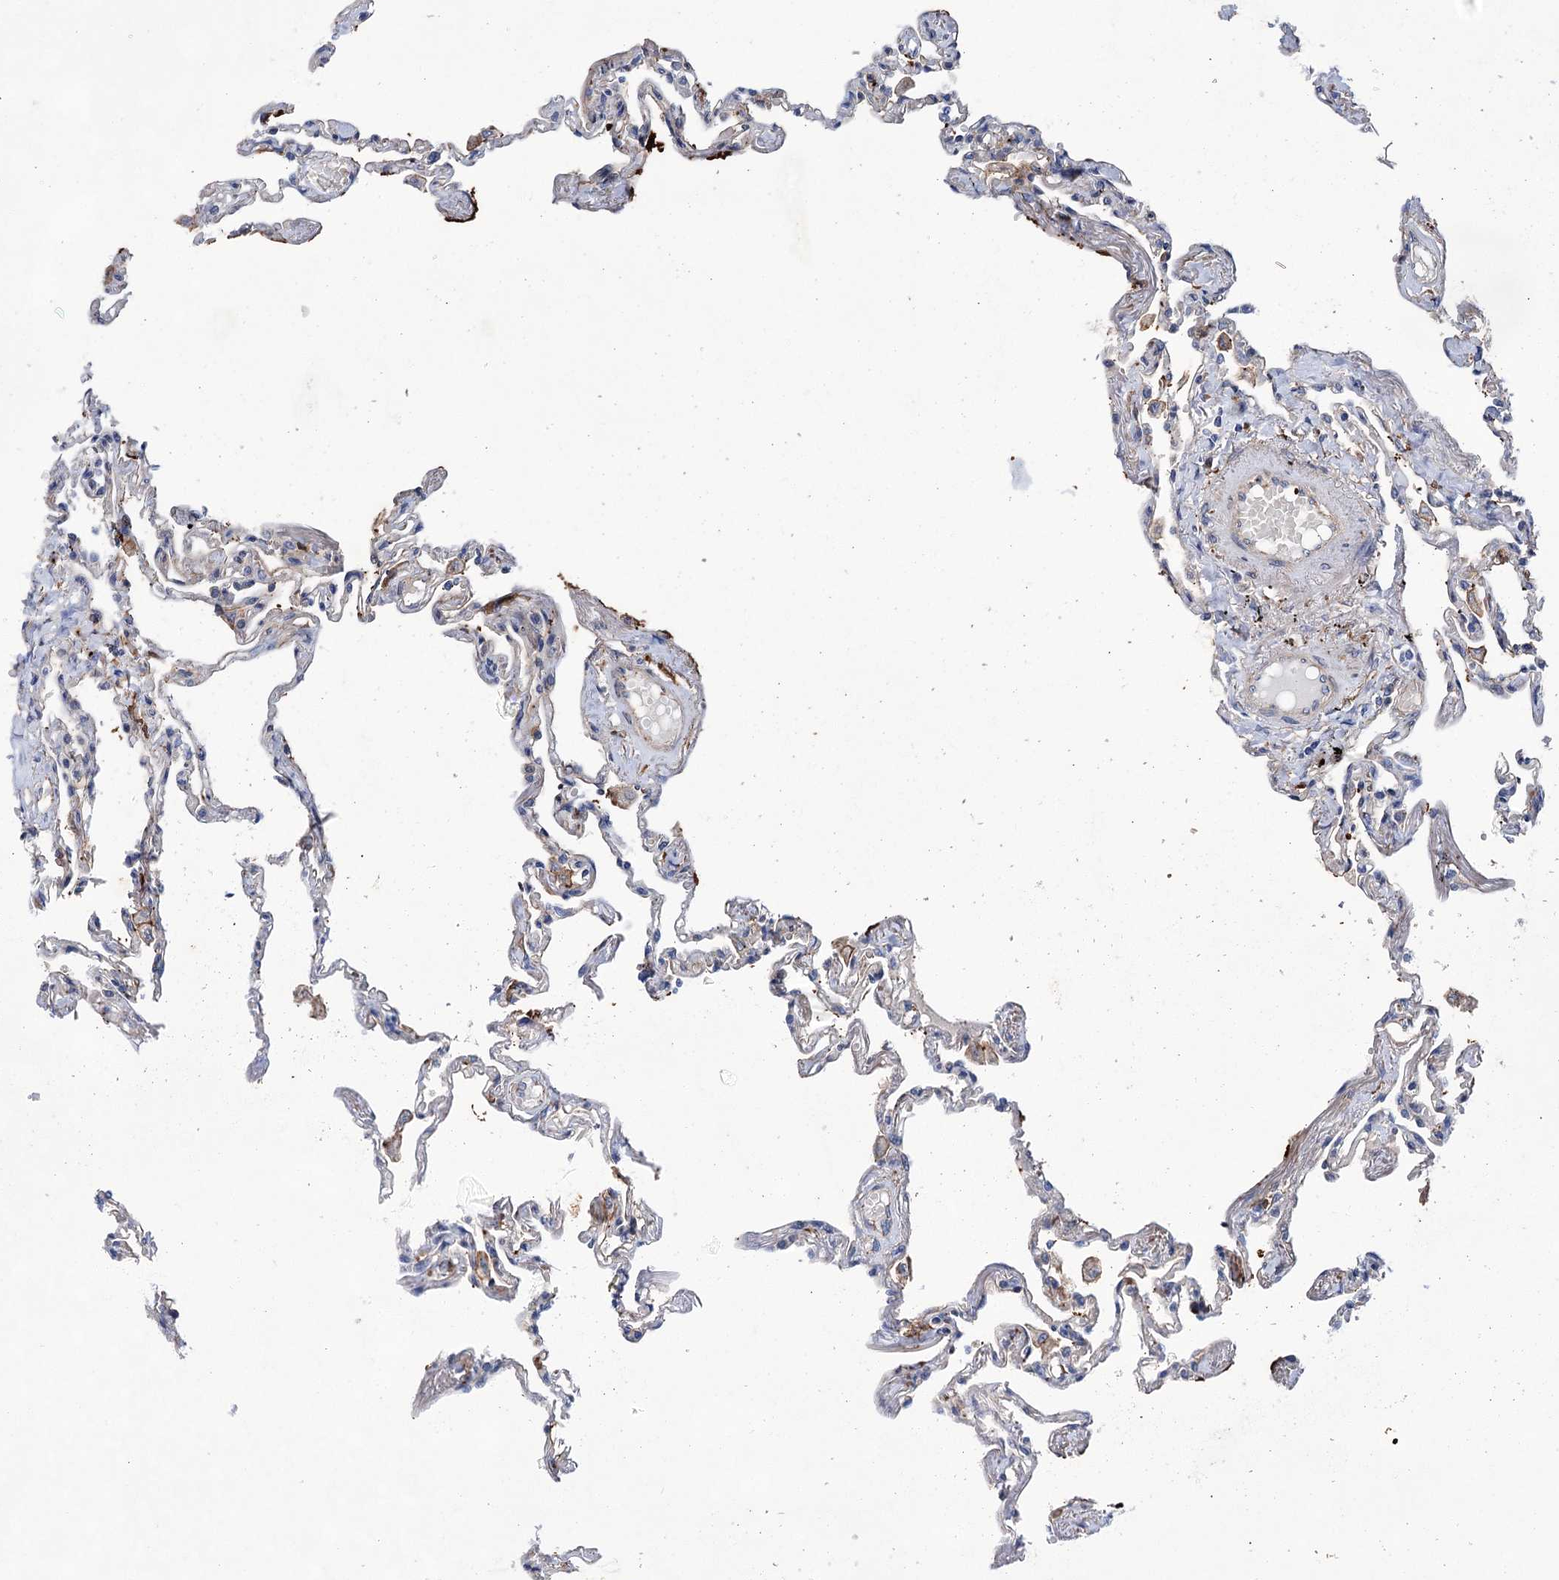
{"staining": {"intensity": "negative", "quantity": "none", "location": "none"}, "tissue": "lung", "cell_type": "Alveolar cells", "image_type": "normal", "snomed": [{"axis": "morphology", "description": "Normal tissue, NOS"}, {"axis": "topography", "description": "Lung"}], "caption": "The photomicrograph reveals no staining of alveolar cells in normal lung. (IHC, brightfield microscopy, high magnification).", "gene": "TMTC3", "patient": {"sex": "female", "age": 67}}